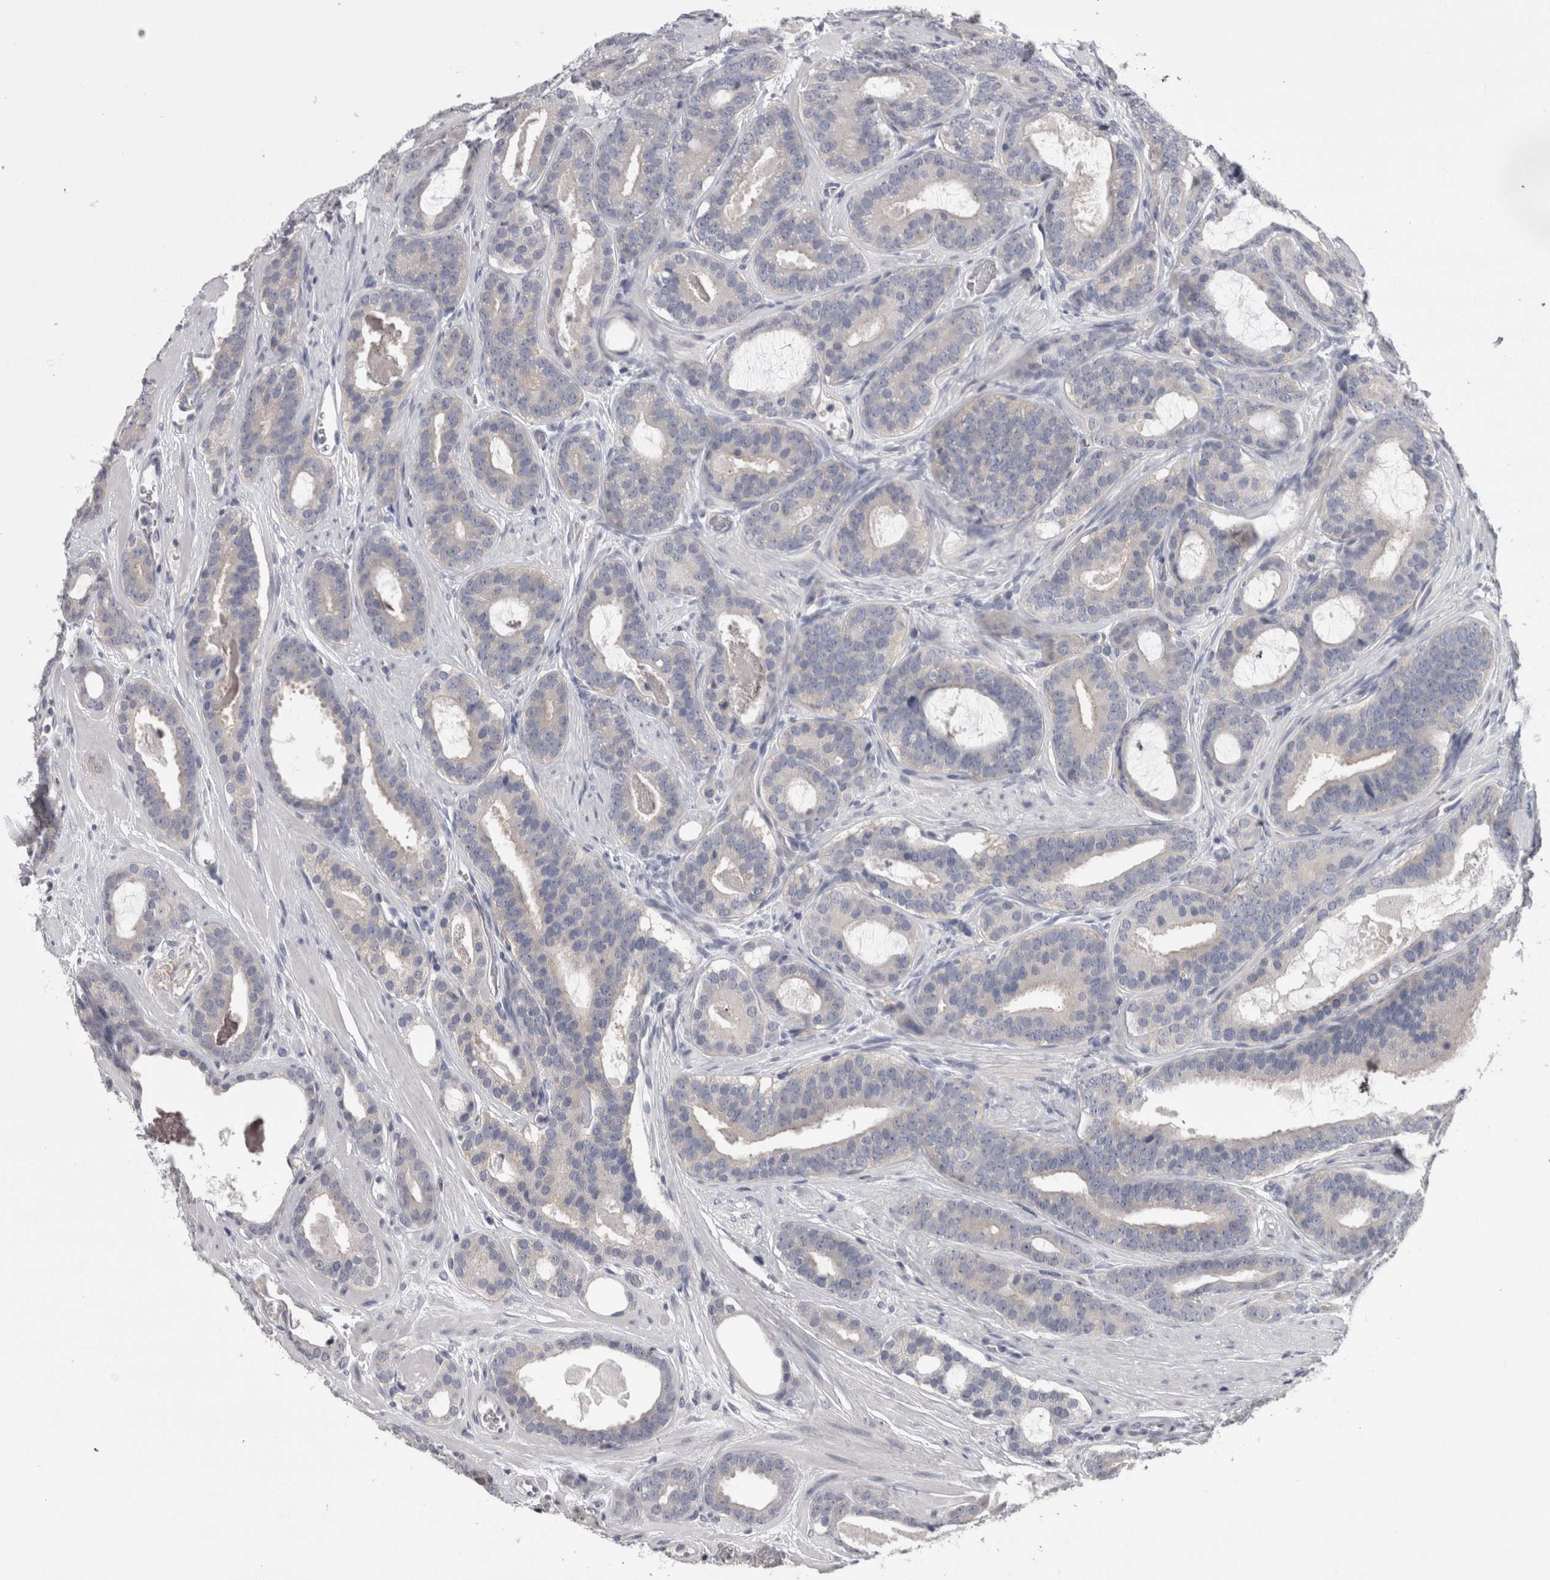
{"staining": {"intensity": "negative", "quantity": "none", "location": "none"}, "tissue": "prostate cancer", "cell_type": "Tumor cells", "image_type": "cancer", "snomed": [{"axis": "morphology", "description": "Adenocarcinoma, High grade"}, {"axis": "topography", "description": "Prostate"}], "caption": "Tumor cells show no significant protein positivity in prostate cancer.", "gene": "LYZL6", "patient": {"sex": "male", "age": 60}}